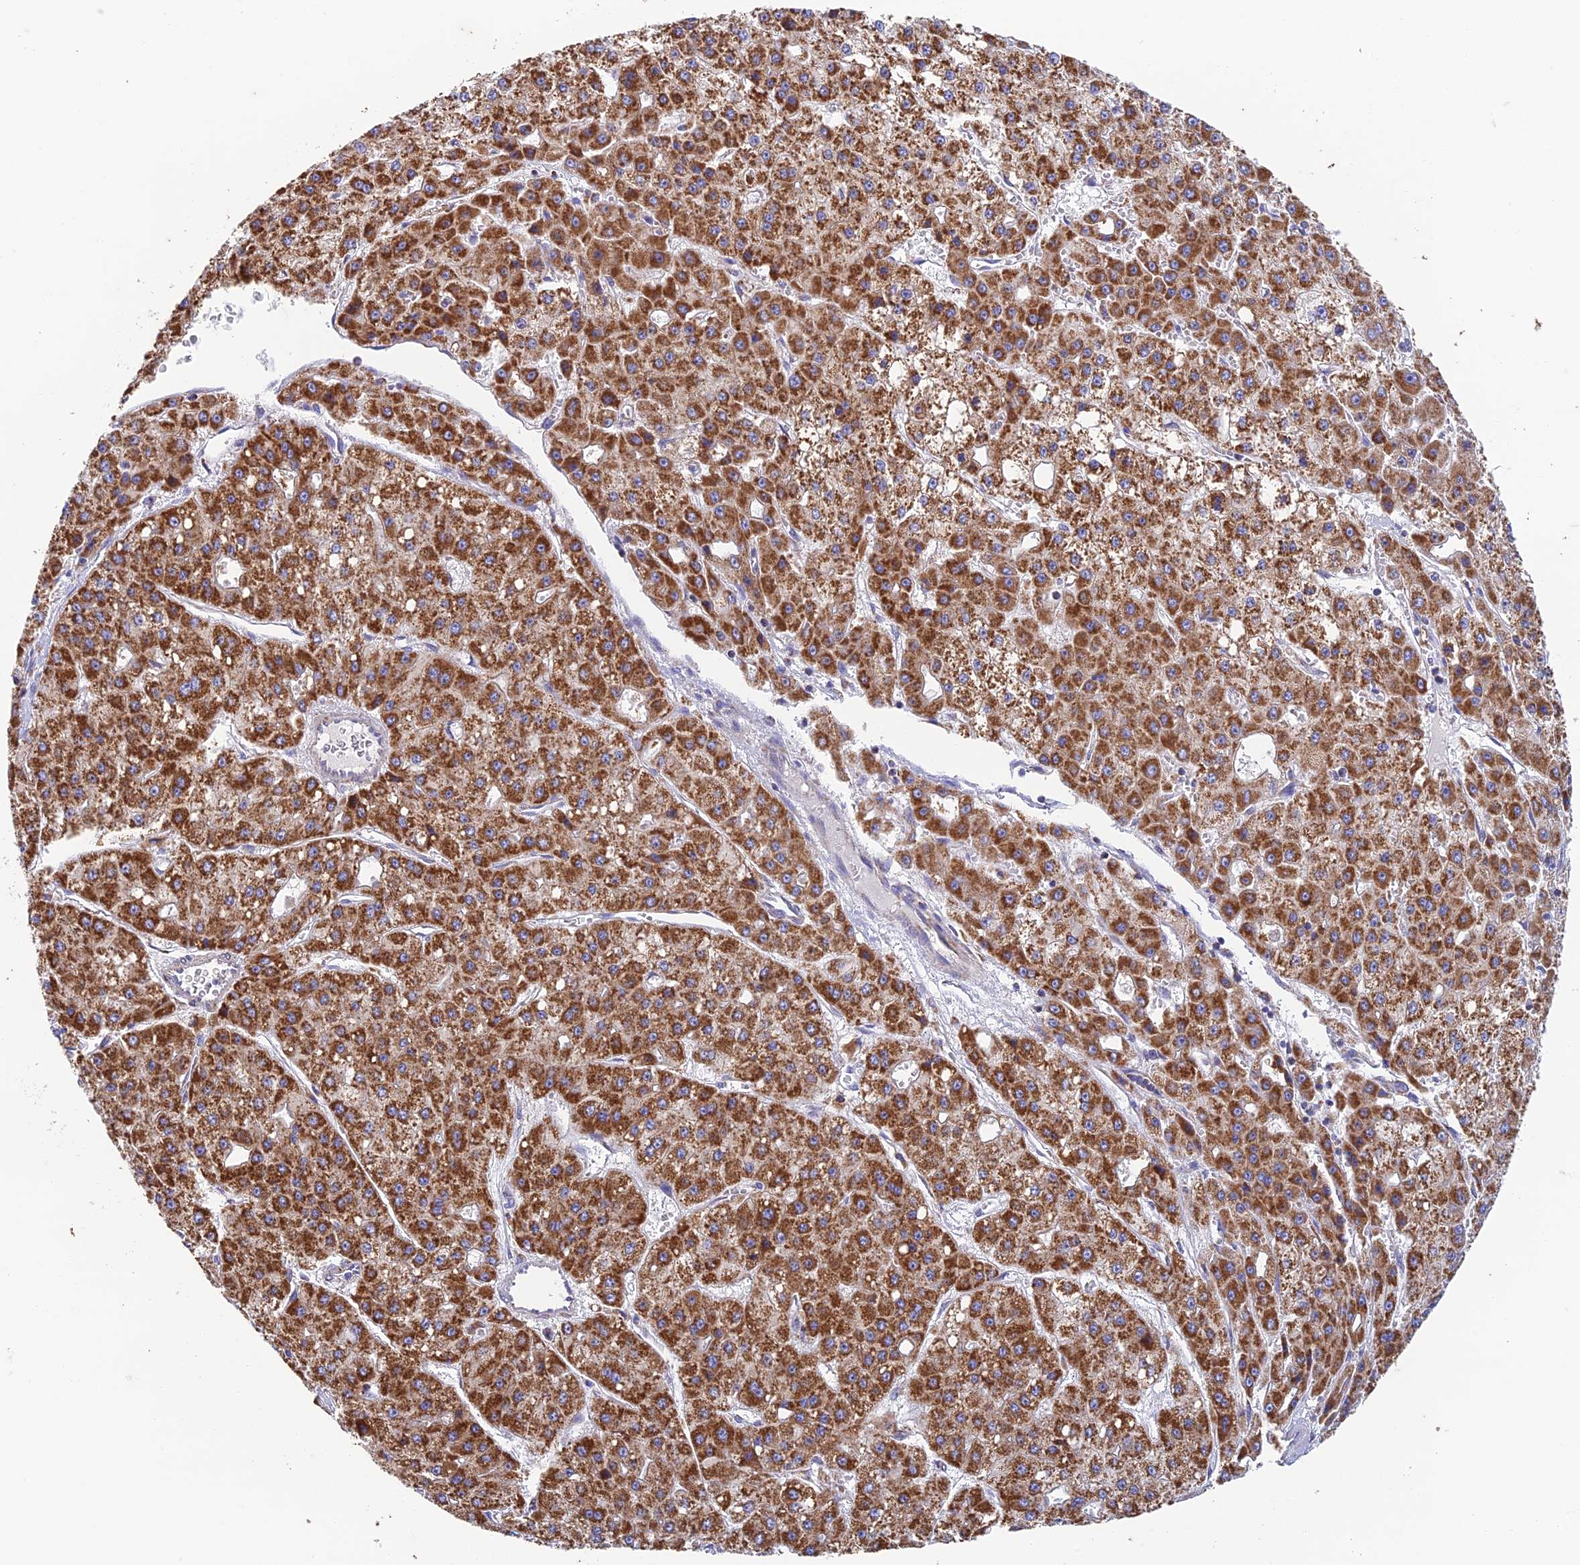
{"staining": {"intensity": "strong", "quantity": ">75%", "location": "cytoplasmic/membranous"}, "tissue": "liver cancer", "cell_type": "Tumor cells", "image_type": "cancer", "snomed": [{"axis": "morphology", "description": "Carcinoma, Hepatocellular, NOS"}, {"axis": "topography", "description": "Liver"}], "caption": "This is a photomicrograph of IHC staining of hepatocellular carcinoma (liver), which shows strong positivity in the cytoplasmic/membranous of tumor cells.", "gene": "ZNF181", "patient": {"sex": "male", "age": 47}}